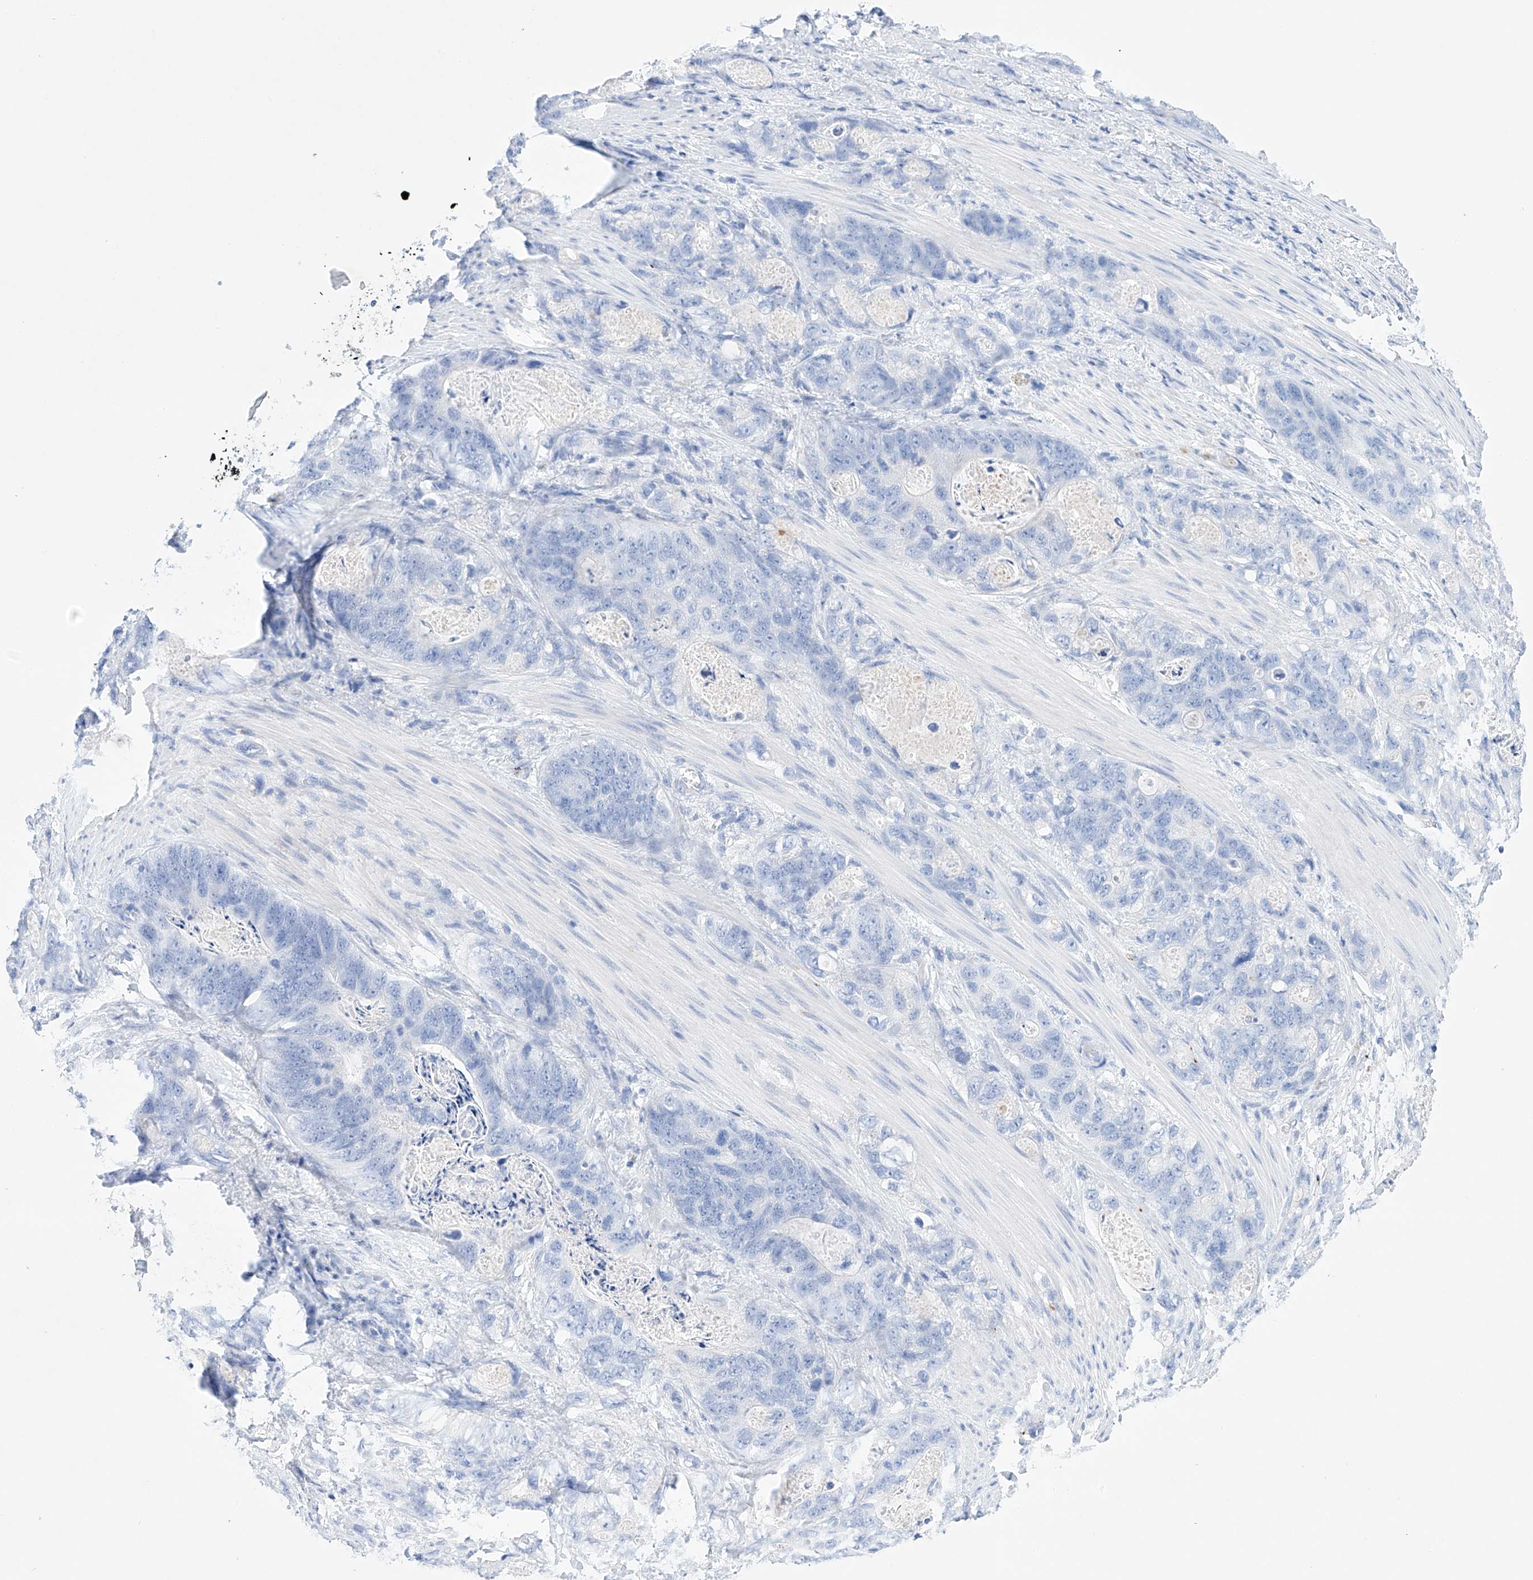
{"staining": {"intensity": "negative", "quantity": "none", "location": "none"}, "tissue": "stomach cancer", "cell_type": "Tumor cells", "image_type": "cancer", "snomed": [{"axis": "morphology", "description": "Normal tissue, NOS"}, {"axis": "morphology", "description": "Adenocarcinoma, NOS"}, {"axis": "topography", "description": "Stomach"}], "caption": "DAB (3,3'-diaminobenzidine) immunohistochemical staining of human stomach cancer (adenocarcinoma) exhibits no significant staining in tumor cells. (DAB IHC visualized using brightfield microscopy, high magnification).", "gene": "LURAP1", "patient": {"sex": "female", "age": 89}}